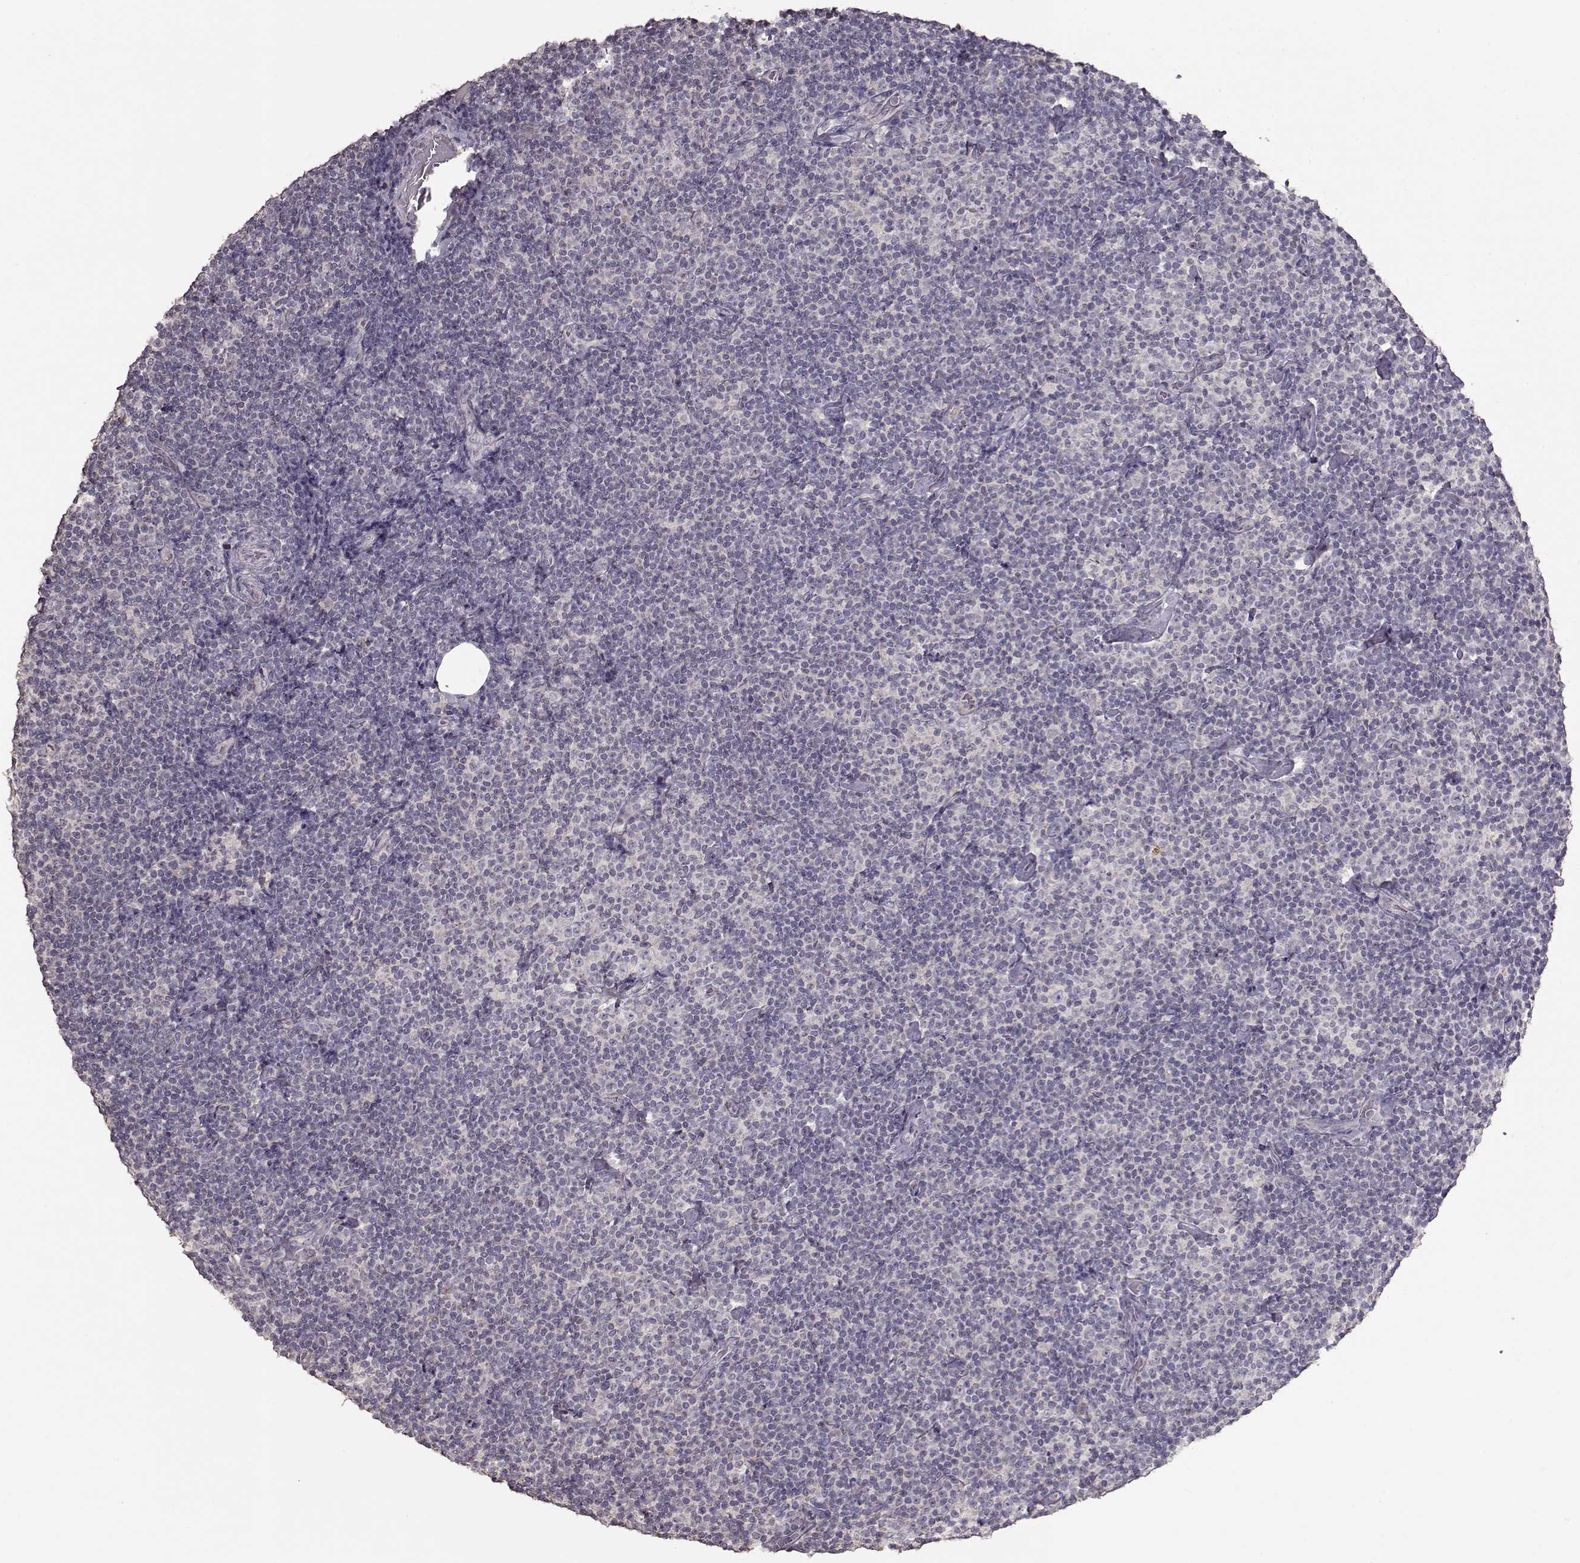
{"staining": {"intensity": "negative", "quantity": "none", "location": "none"}, "tissue": "lymphoma", "cell_type": "Tumor cells", "image_type": "cancer", "snomed": [{"axis": "morphology", "description": "Malignant lymphoma, non-Hodgkin's type, Low grade"}, {"axis": "topography", "description": "Lymph node"}], "caption": "The immunohistochemistry (IHC) histopathology image has no significant positivity in tumor cells of low-grade malignant lymphoma, non-Hodgkin's type tissue. (DAB (3,3'-diaminobenzidine) IHC with hematoxylin counter stain).", "gene": "PMCH", "patient": {"sex": "male", "age": 81}}